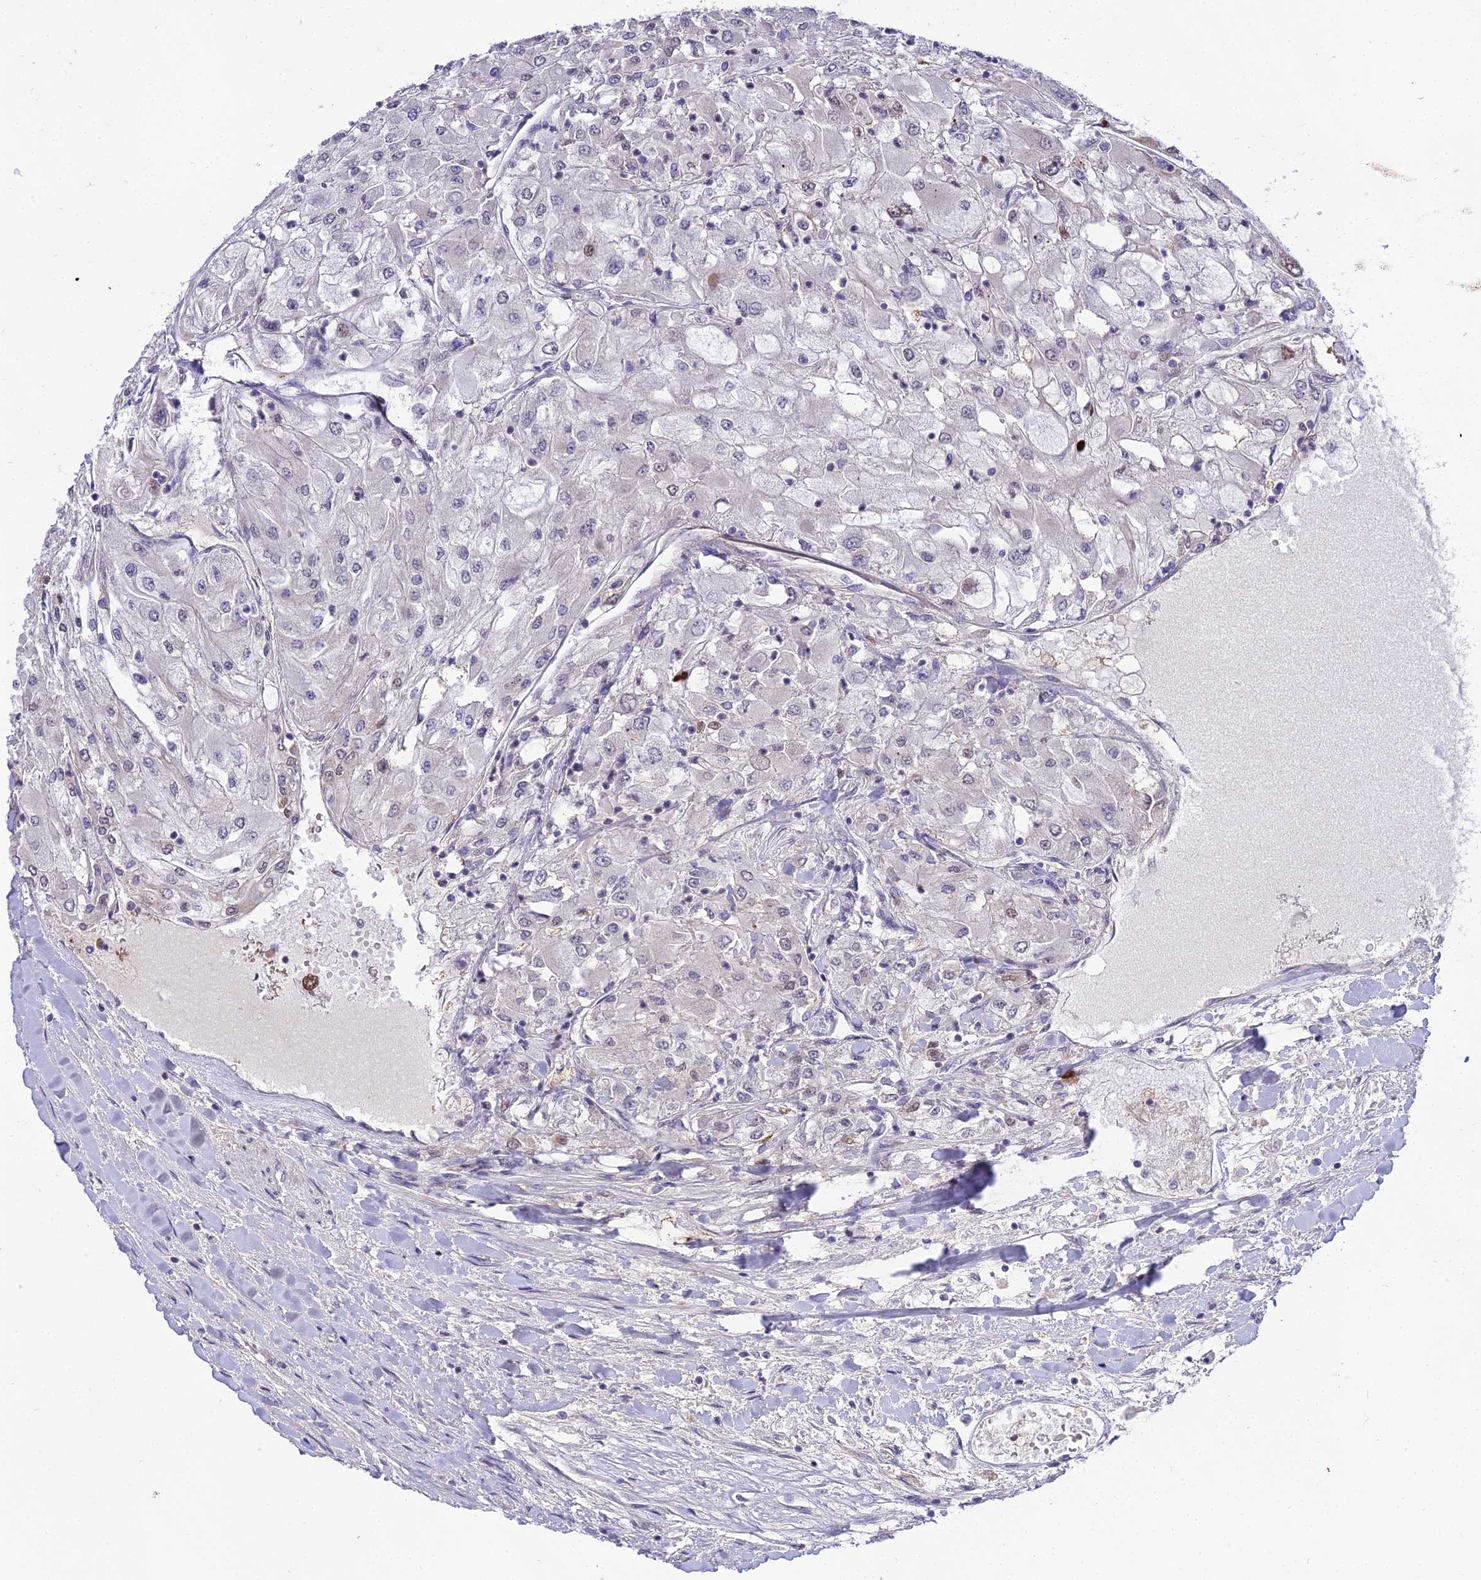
{"staining": {"intensity": "negative", "quantity": "none", "location": "none"}, "tissue": "renal cancer", "cell_type": "Tumor cells", "image_type": "cancer", "snomed": [{"axis": "morphology", "description": "Adenocarcinoma, NOS"}, {"axis": "topography", "description": "Kidney"}], "caption": "Immunohistochemistry photomicrograph of neoplastic tissue: adenocarcinoma (renal) stained with DAB (3,3'-diaminobenzidine) demonstrates no significant protein expression in tumor cells. Brightfield microscopy of immunohistochemistry stained with DAB (brown) and hematoxylin (blue), captured at high magnification.", "gene": "ZNF707", "patient": {"sex": "male", "age": 80}}